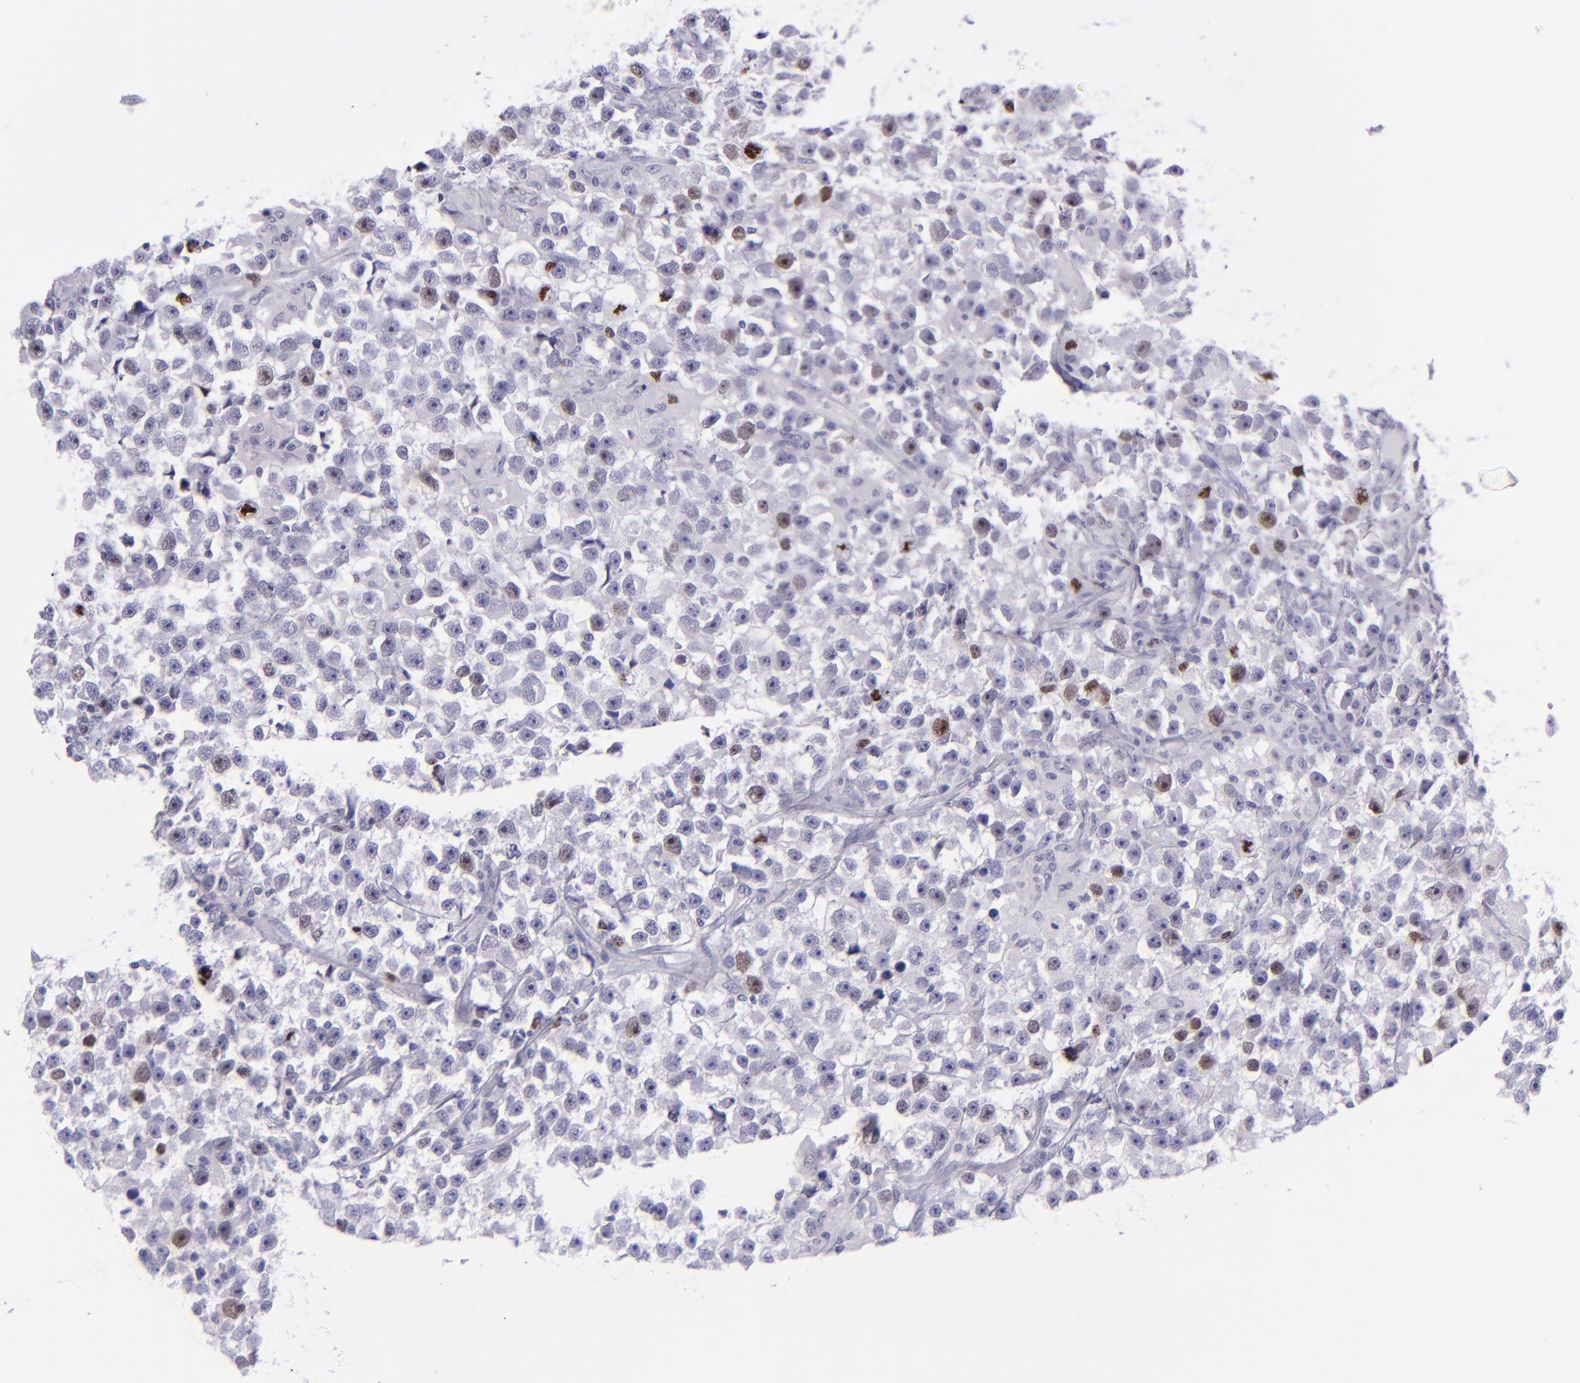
{"staining": {"intensity": "moderate", "quantity": "<25%", "location": "nuclear"}, "tissue": "testis cancer", "cell_type": "Tumor cells", "image_type": "cancer", "snomed": [{"axis": "morphology", "description": "Seminoma, NOS"}, {"axis": "topography", "description": "Testis"}], "caption": "Testis cancer (seminoma) stained with a brown dye demonstrates moderate nuclear positive positivity in approximately <25% of tumor cells.", "gene": "TOP2A", "patient": {"sex": "male", "age": 33}}